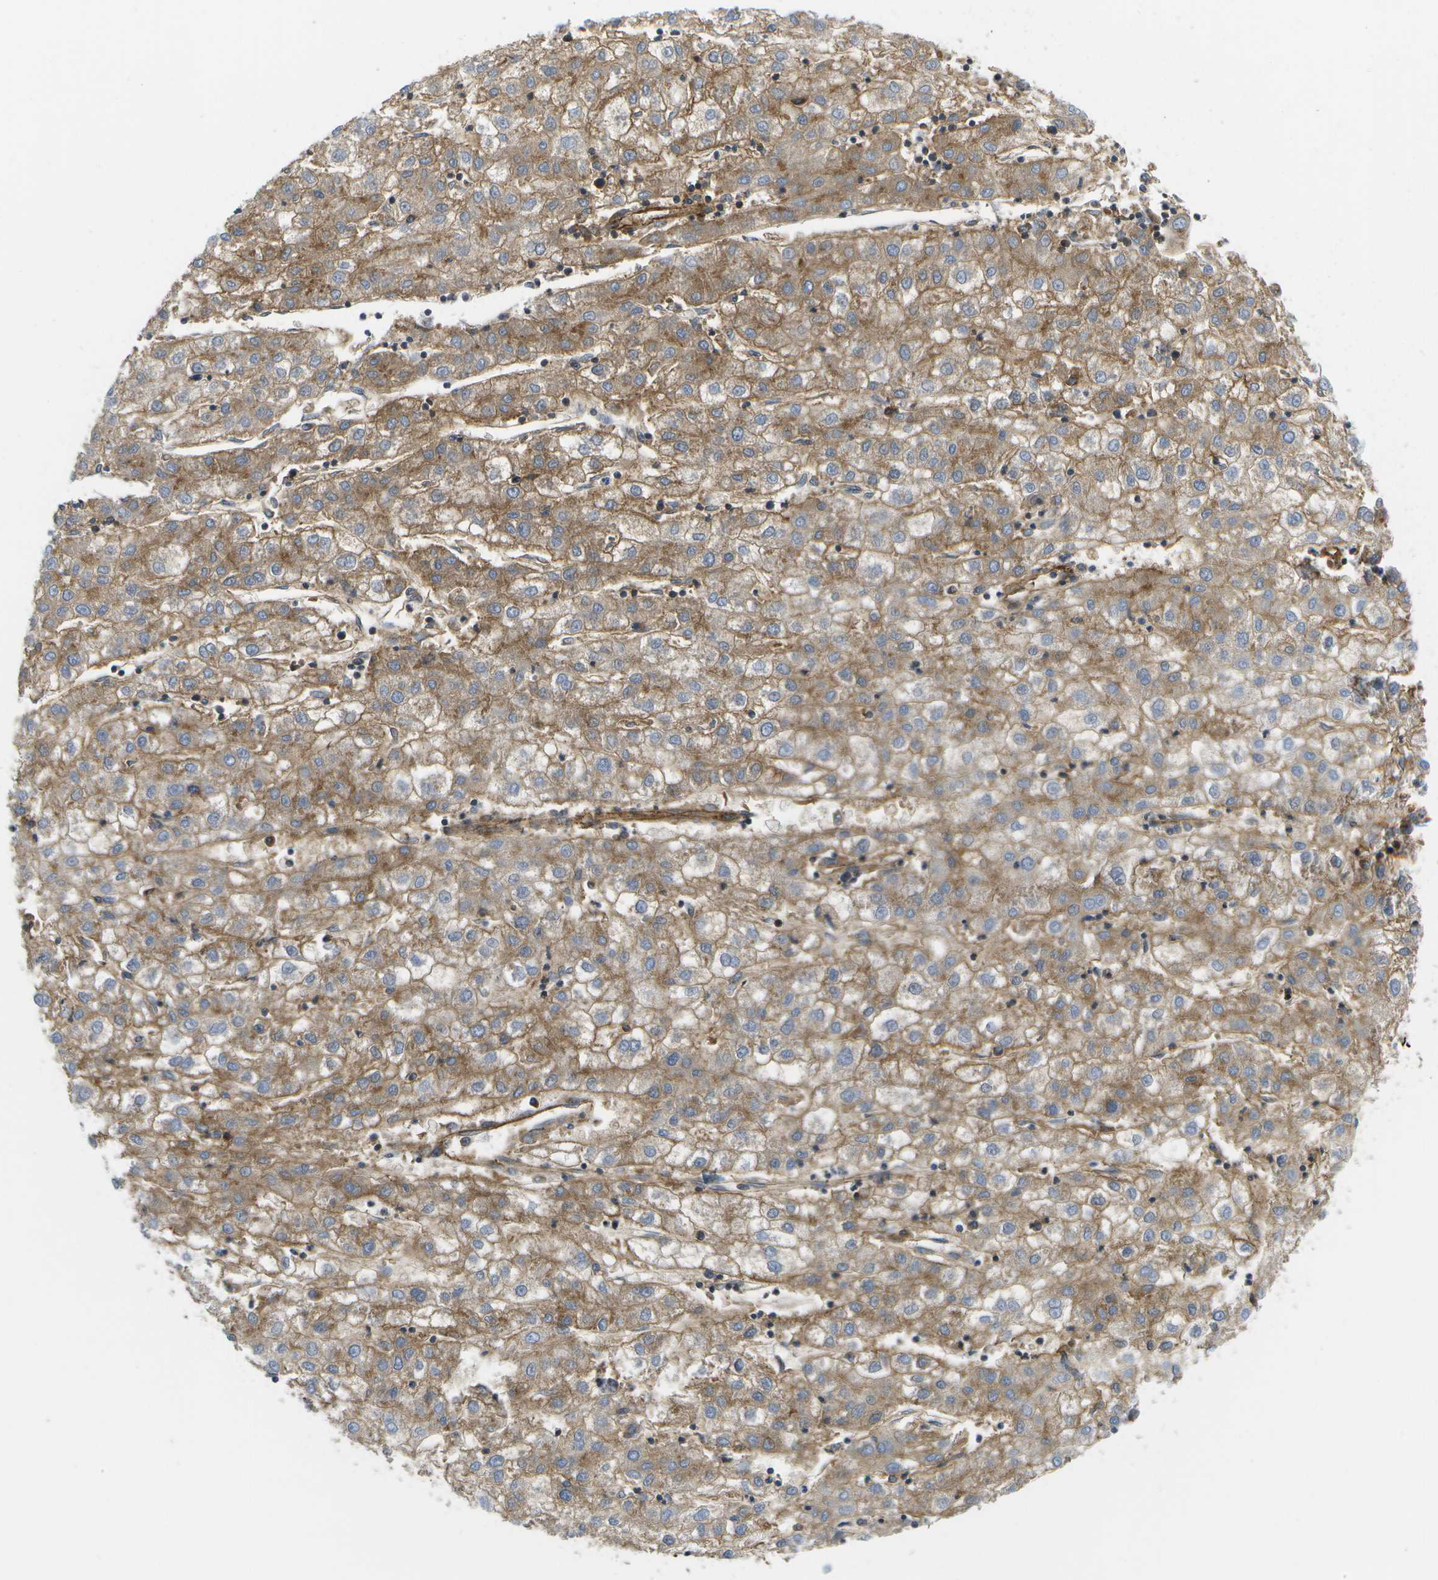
{"staining": {"intensity": "moderate", "quantity": ">75%", "location": "cytoplasmic/membranous"}, "tissue": "liver cancer", "cell_type": "Tumor cells", "image_type": "cancer", "snomed": [{"axis": "morphology", "description": "Carcinoma, Hepatocellular, NOS"}, {"axis": "topography", "description": "Liver"}], "caption": "The photomicrograph displays immunohistochemical staining of hepatocellular carcinoma (liver). There is moderate cytoplasmic/membranous expression is seen in about >75% of tumor cells. Ihc stains the protein in brown and the nuclei are stained blue.", "gene": "BST2", "patient": {"sex": "male", "age": 72}}